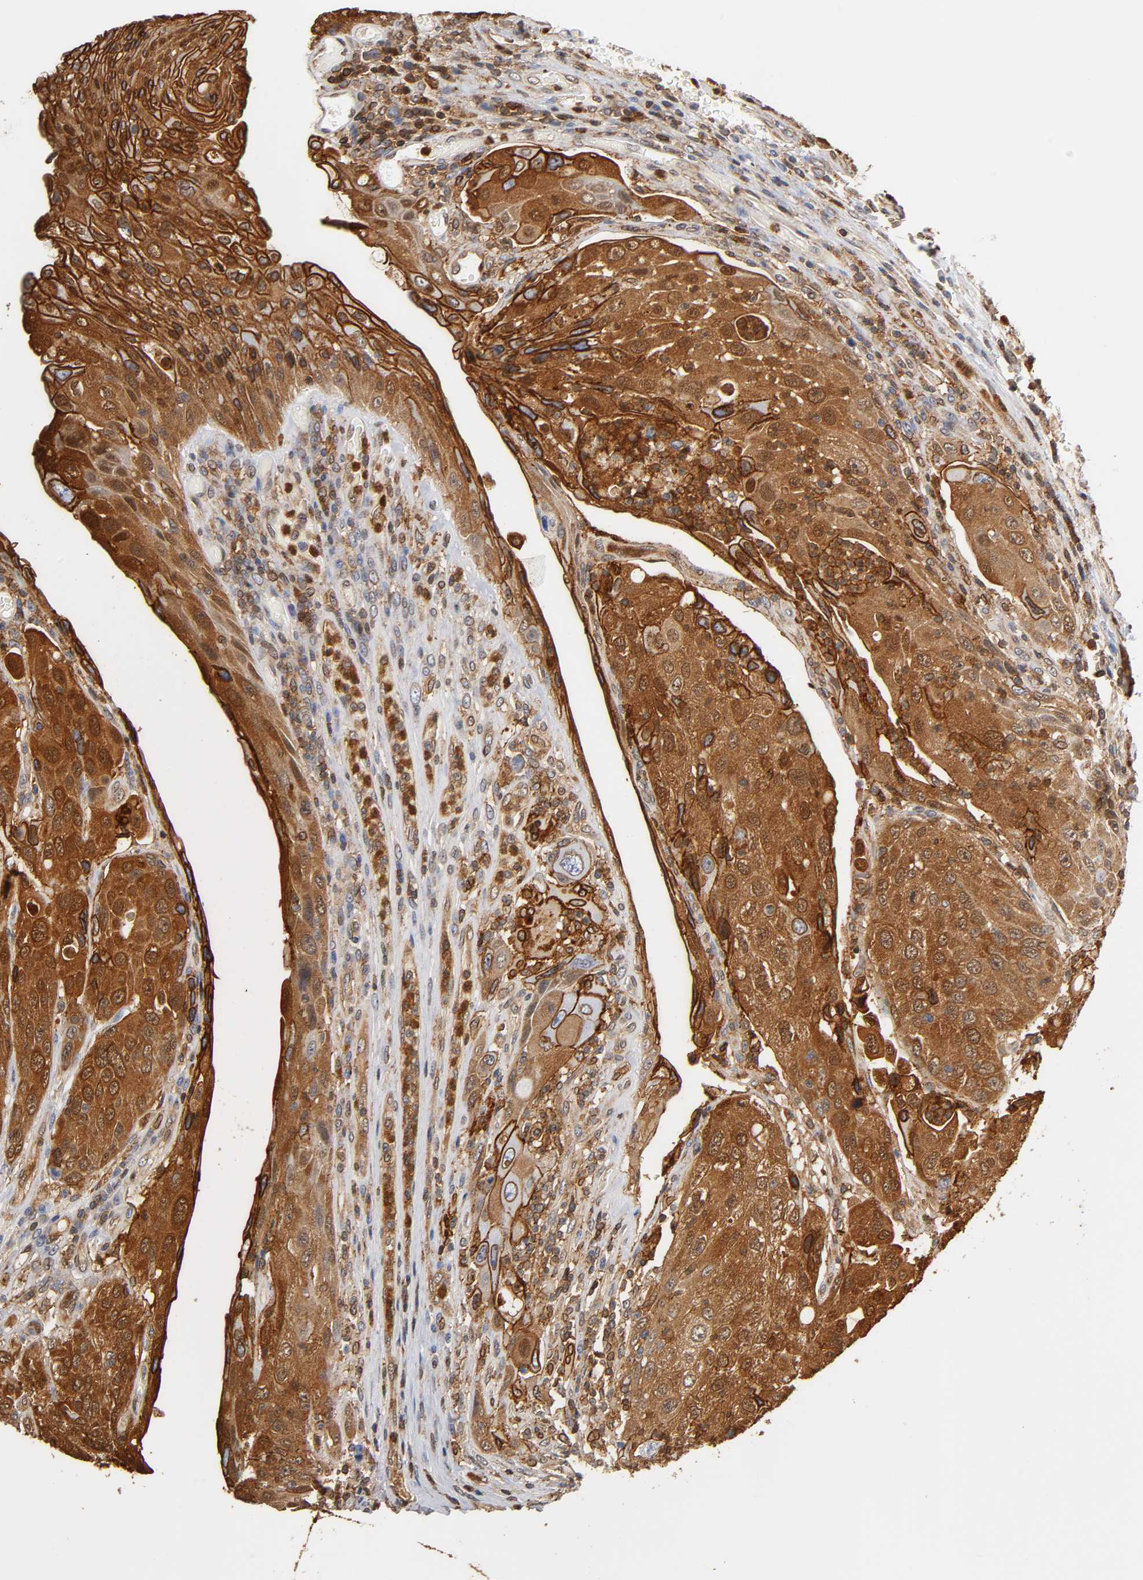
{"staining": {"intensity": "strong", "quantity": ">75%", "location": "cytoplasmic/membranous,nuclear"}, "tissue": "urothelial cancer", "cell_type": "Tumor cells", "image_type": "cancer", "snomed": [{"axis": "morphology", "description": "Urothelial carcinoma, High grade"}, {"axis": "topography", "description": "Urinary bladder"}], "caption": "Immunohistochemical staining of human high-grade urothelial carcinoma shows strong cytoplasmic/membranous and nuclear protein staining in about >75% of tumor cells.", "gene": "ANXA11", "patient": {"sex": "male", "age": 50}}